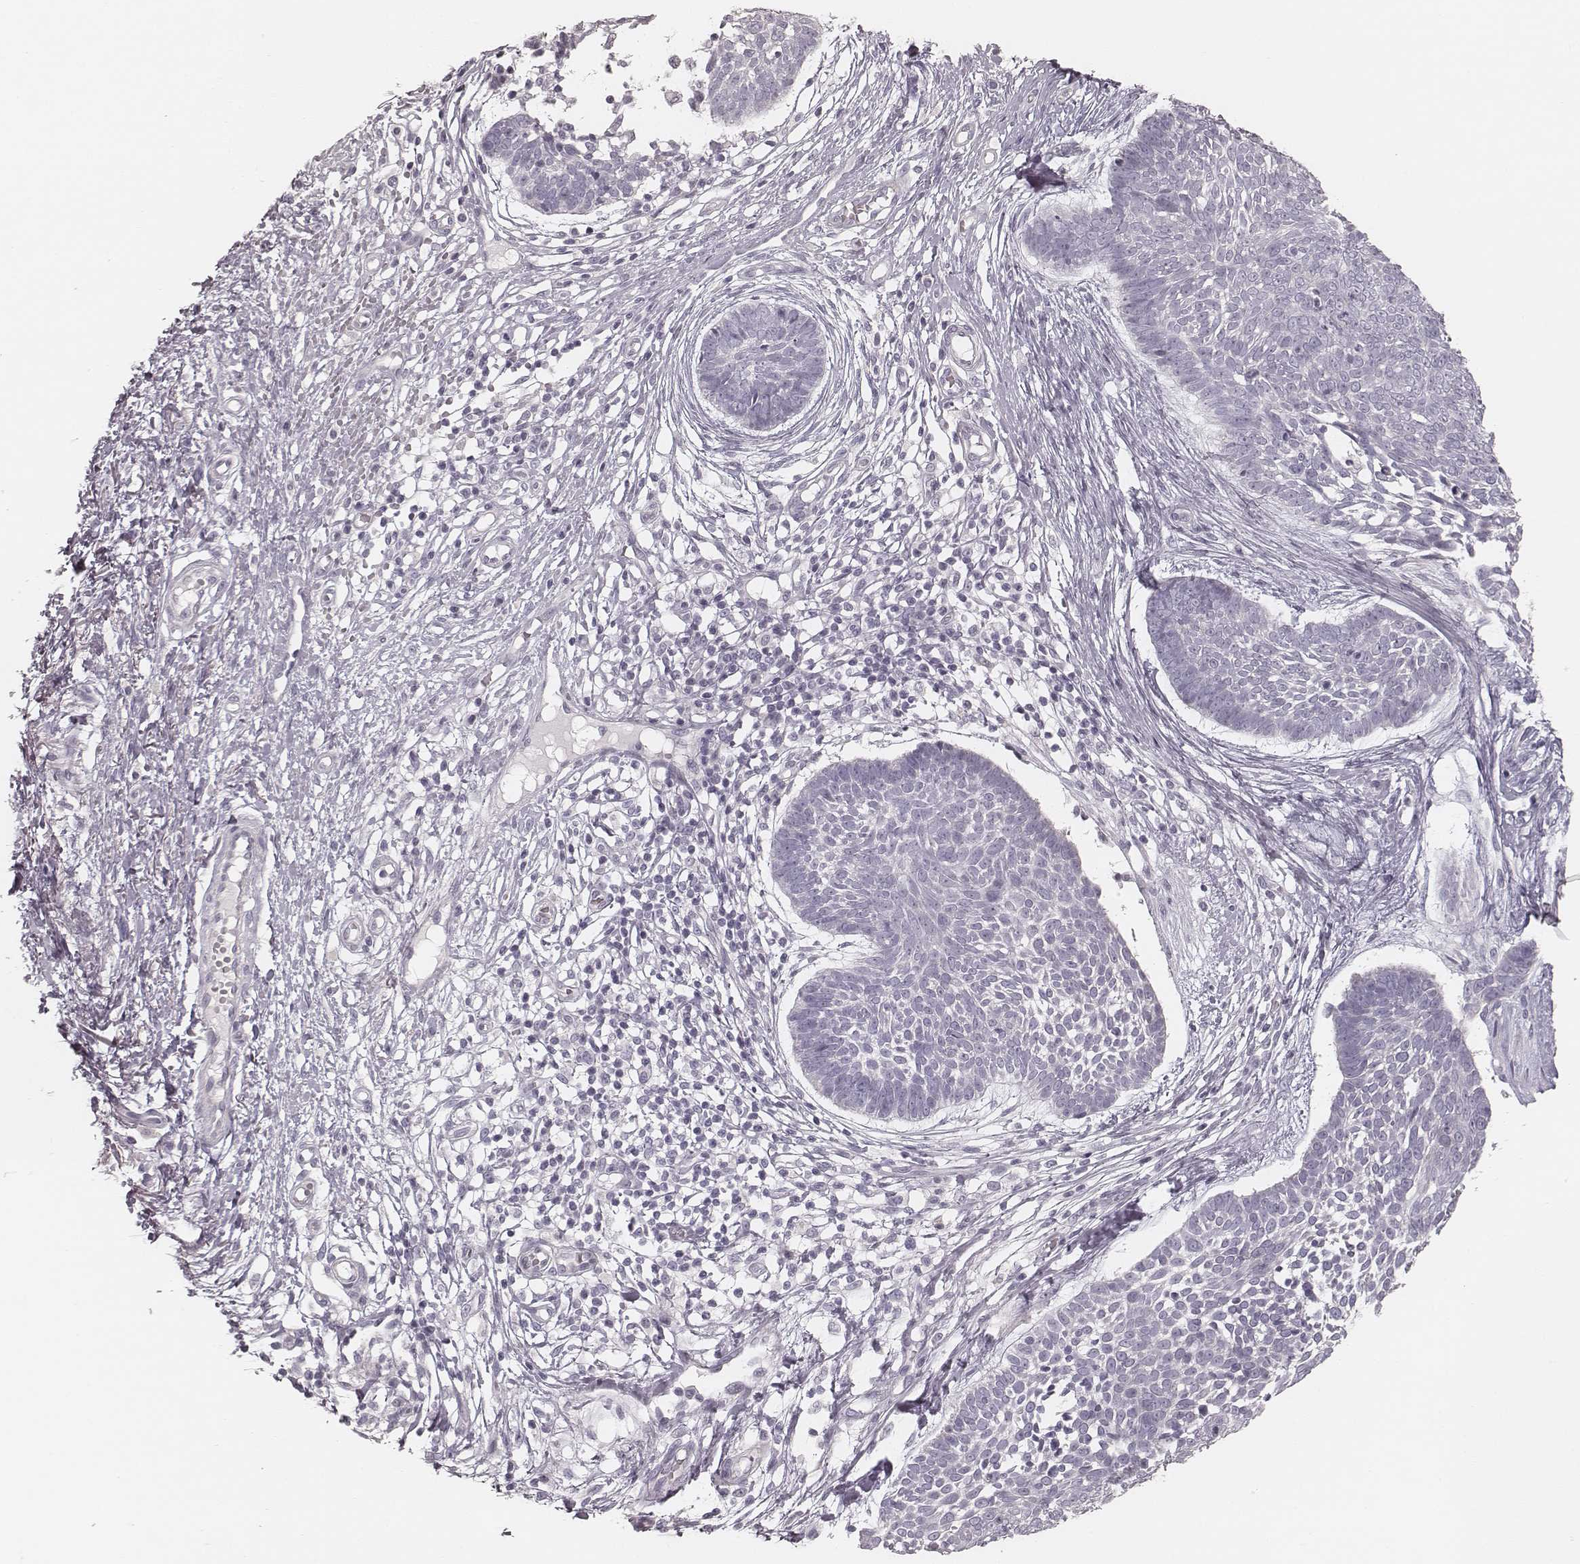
{"staining": {"intensity": "negative", "quantity": "none", "location": "none"}, "tissue": "skin cancer", "cell_type": "Tumor cells", "image_type": "cancer", "snomed": [{"axis": "morphology", "description": "Basal cell carcinoma"}, {"axis": "topography", "description": "Skin"}], "caption": "Photomicrograph shows no protein expression in tumor cells of basal cell carcinoma (skin) tissue.", "gene": "SPATA24", "patient": {"sex": "male", "age": 85}}